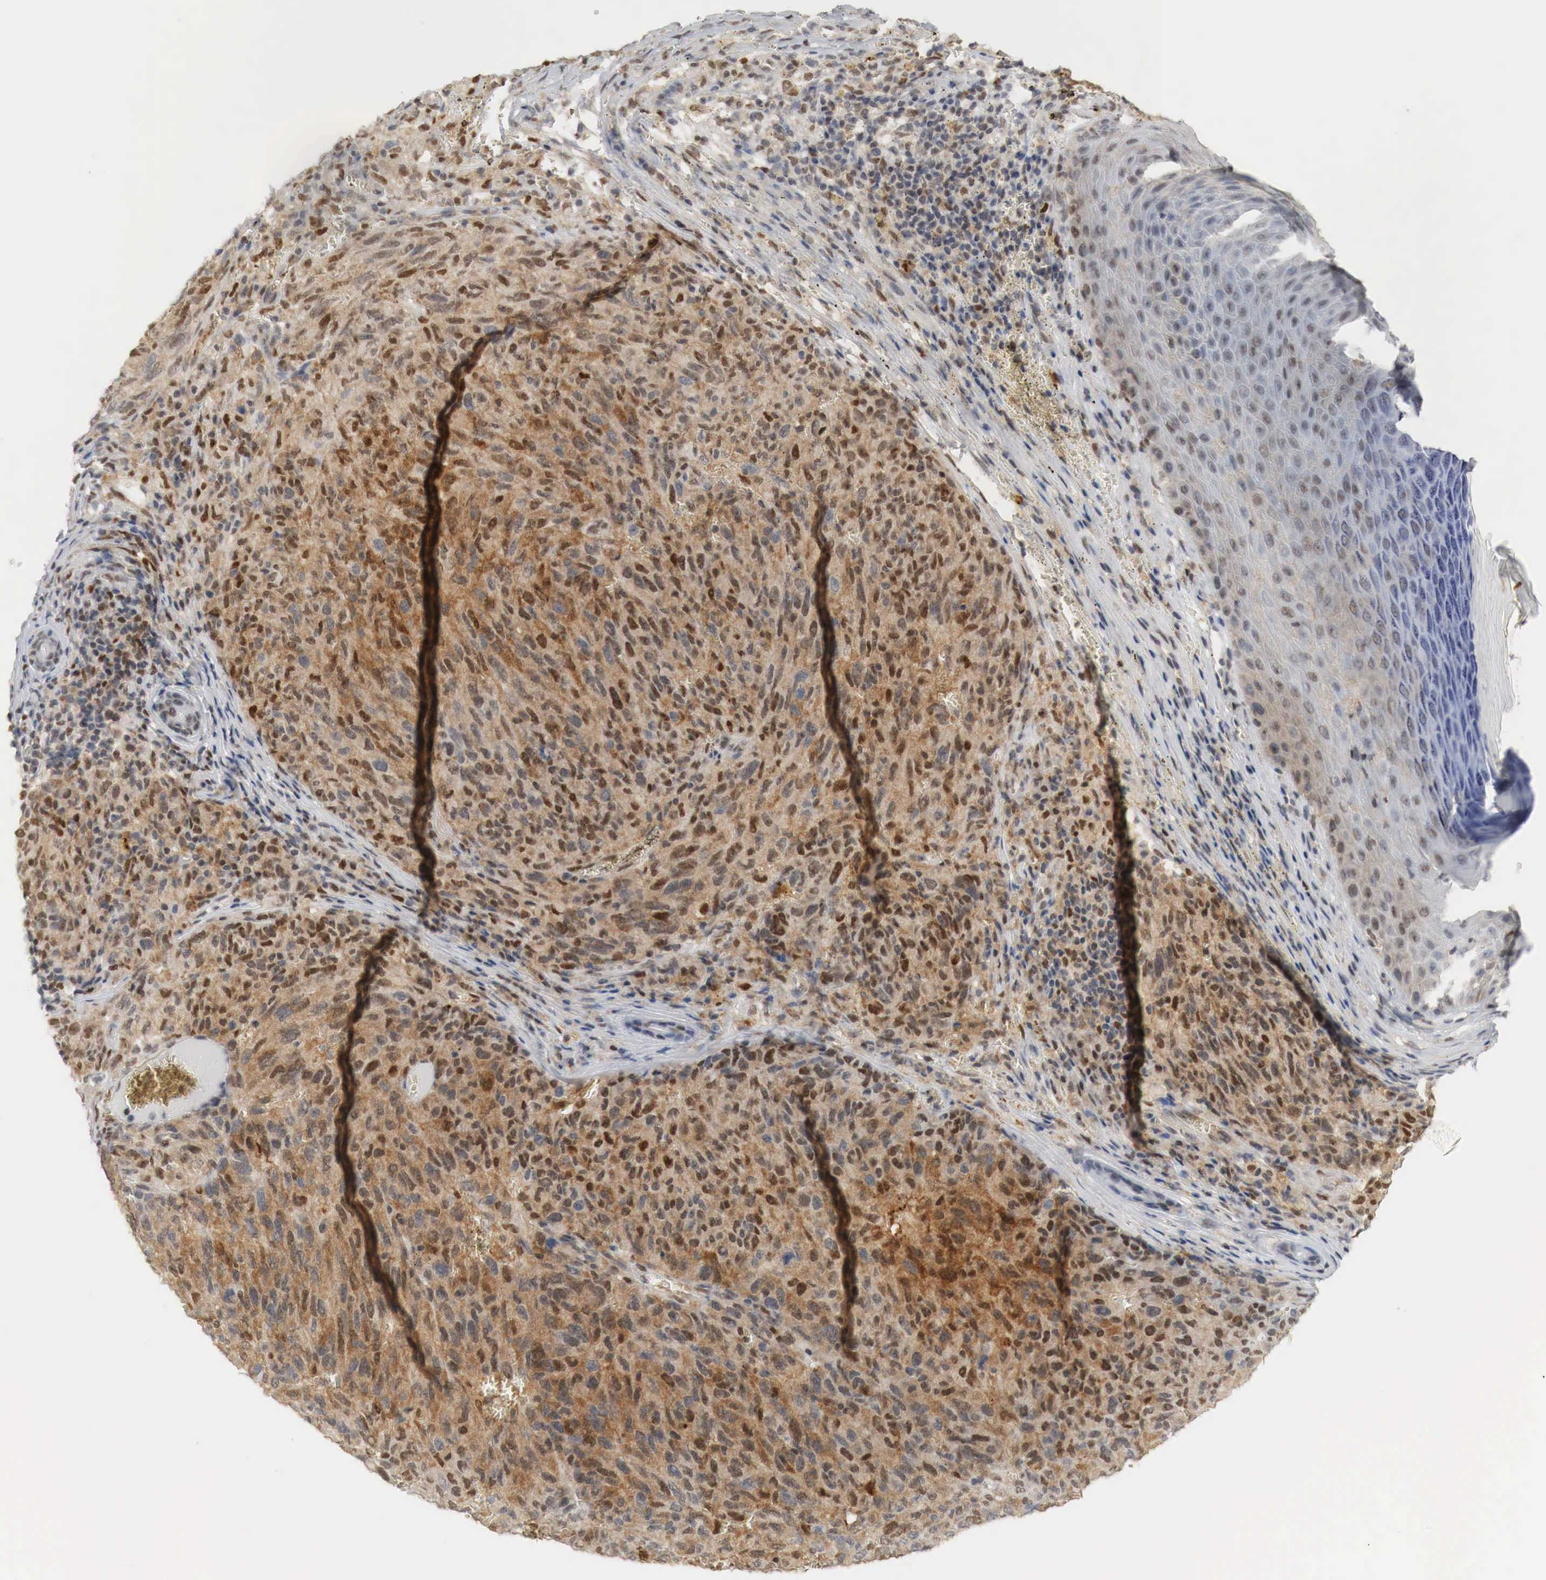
{"staining": {"intensity": "strong", "quantity": ">75%", "location": "cytoplasmic/membranous,nuclear"}, "tissue": "melanoma", "cell_type": "Tumor cells", "image_type": "cancer", "snomed": [{"axis": "morphology", "description": "Malignant melanoma, NOS"}, {"axis": "topography", "description": "Skin"}], "caption": "This is an image of immunohistochemistry (IHC) staining of melanoma, which shows strong expression in the cytoplasmic/membranous and nuclear of tumor cells.", "gene": "MYC", "patient": {"sex": "male", "age": 76}}